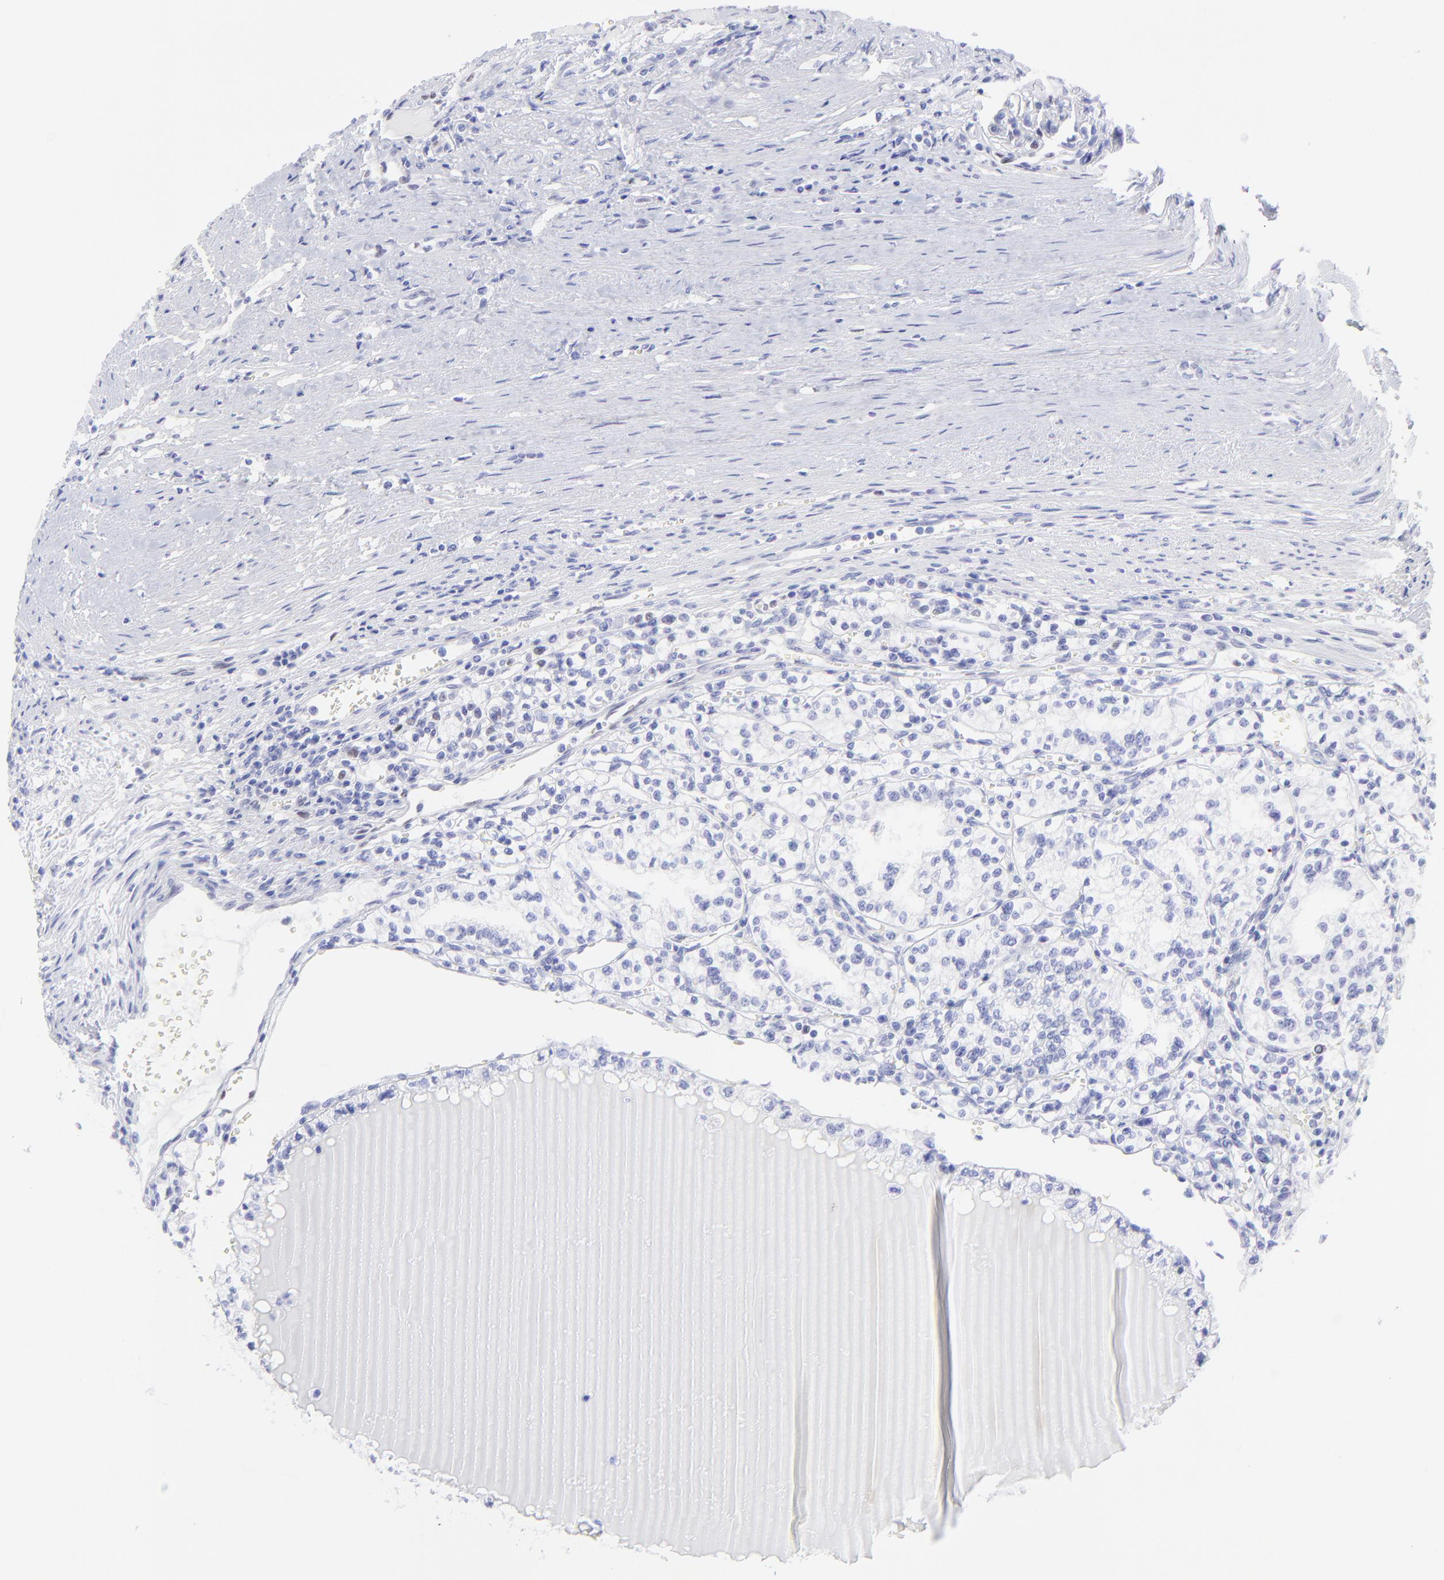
{"staining": {"intensity": "negative", "quantity": "none", "location": "none"}, "tissue": "renal cancer", "cell_type": "Tumor cells", "image_type": "cancer", "snomed": [{"axis": "morphology", "description": "Adenocarcinoma, NOS"}, {"axis": "topography", "description": "Kidney"}], "caption": "DAB (3,3'-diaminobenzidine) immunohistochemical staining of human renal cancer reveals no significant staining in tumor cells.", "gene": "KLF4", "patient": {"sex": "male", "age": 61}}